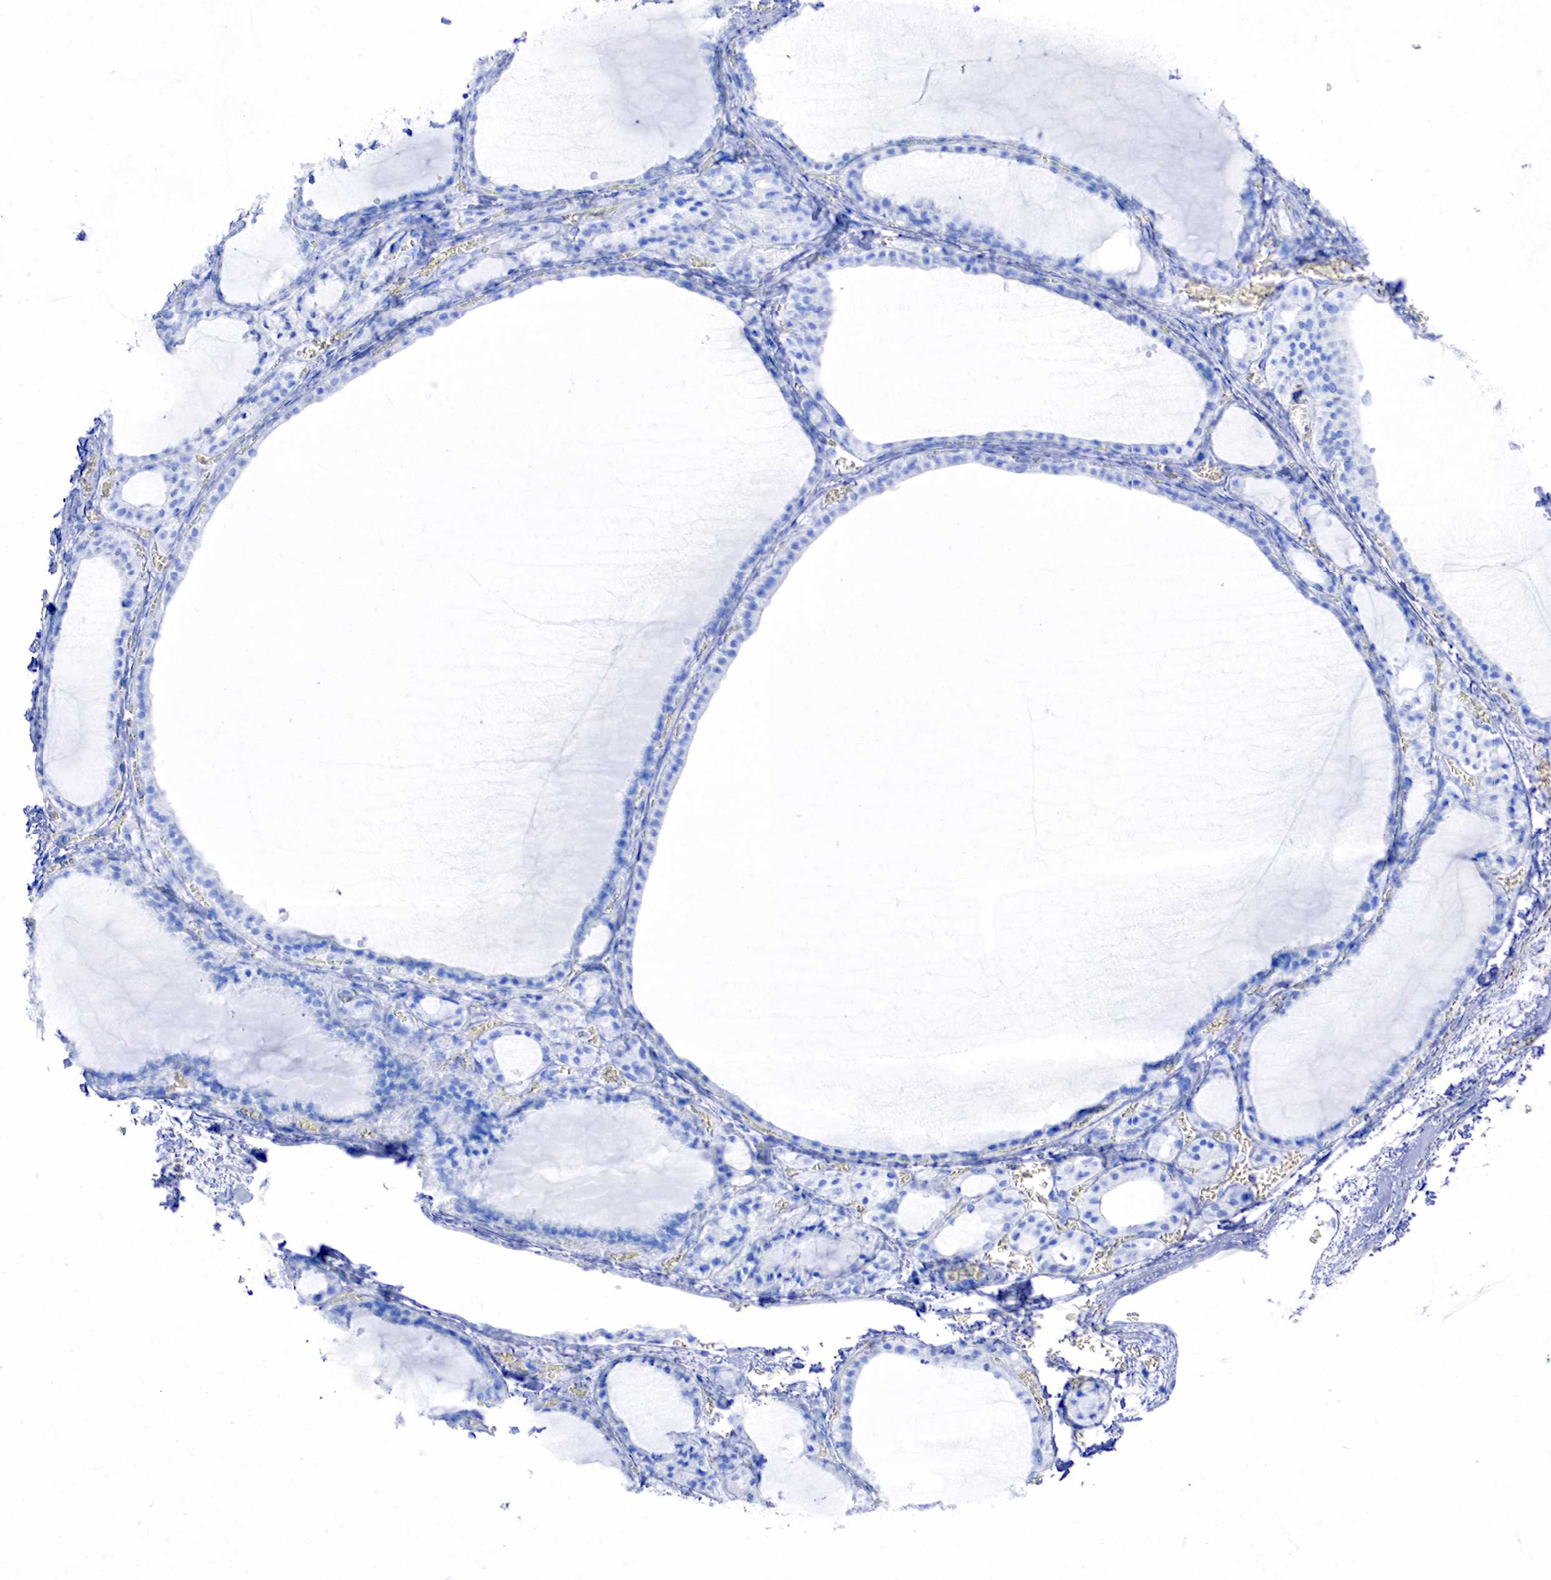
{"staining": {"intensity": "negative", "quantity": "none", "location": "none"}, "tissue": "thyroid gland", "cell_type": "Glandular cells", "image_type": "normal", "snomed": [{"axis": "morphology", "description": "Normal tissue, NOS"}, {"axis": "topography", "description": "Thyroid gland"}], "caption": "Glandular cells show no significant protein staining in benign thyroid gland.", "gene": "PTH", "patient": {"sex": "female", "age": 55}}